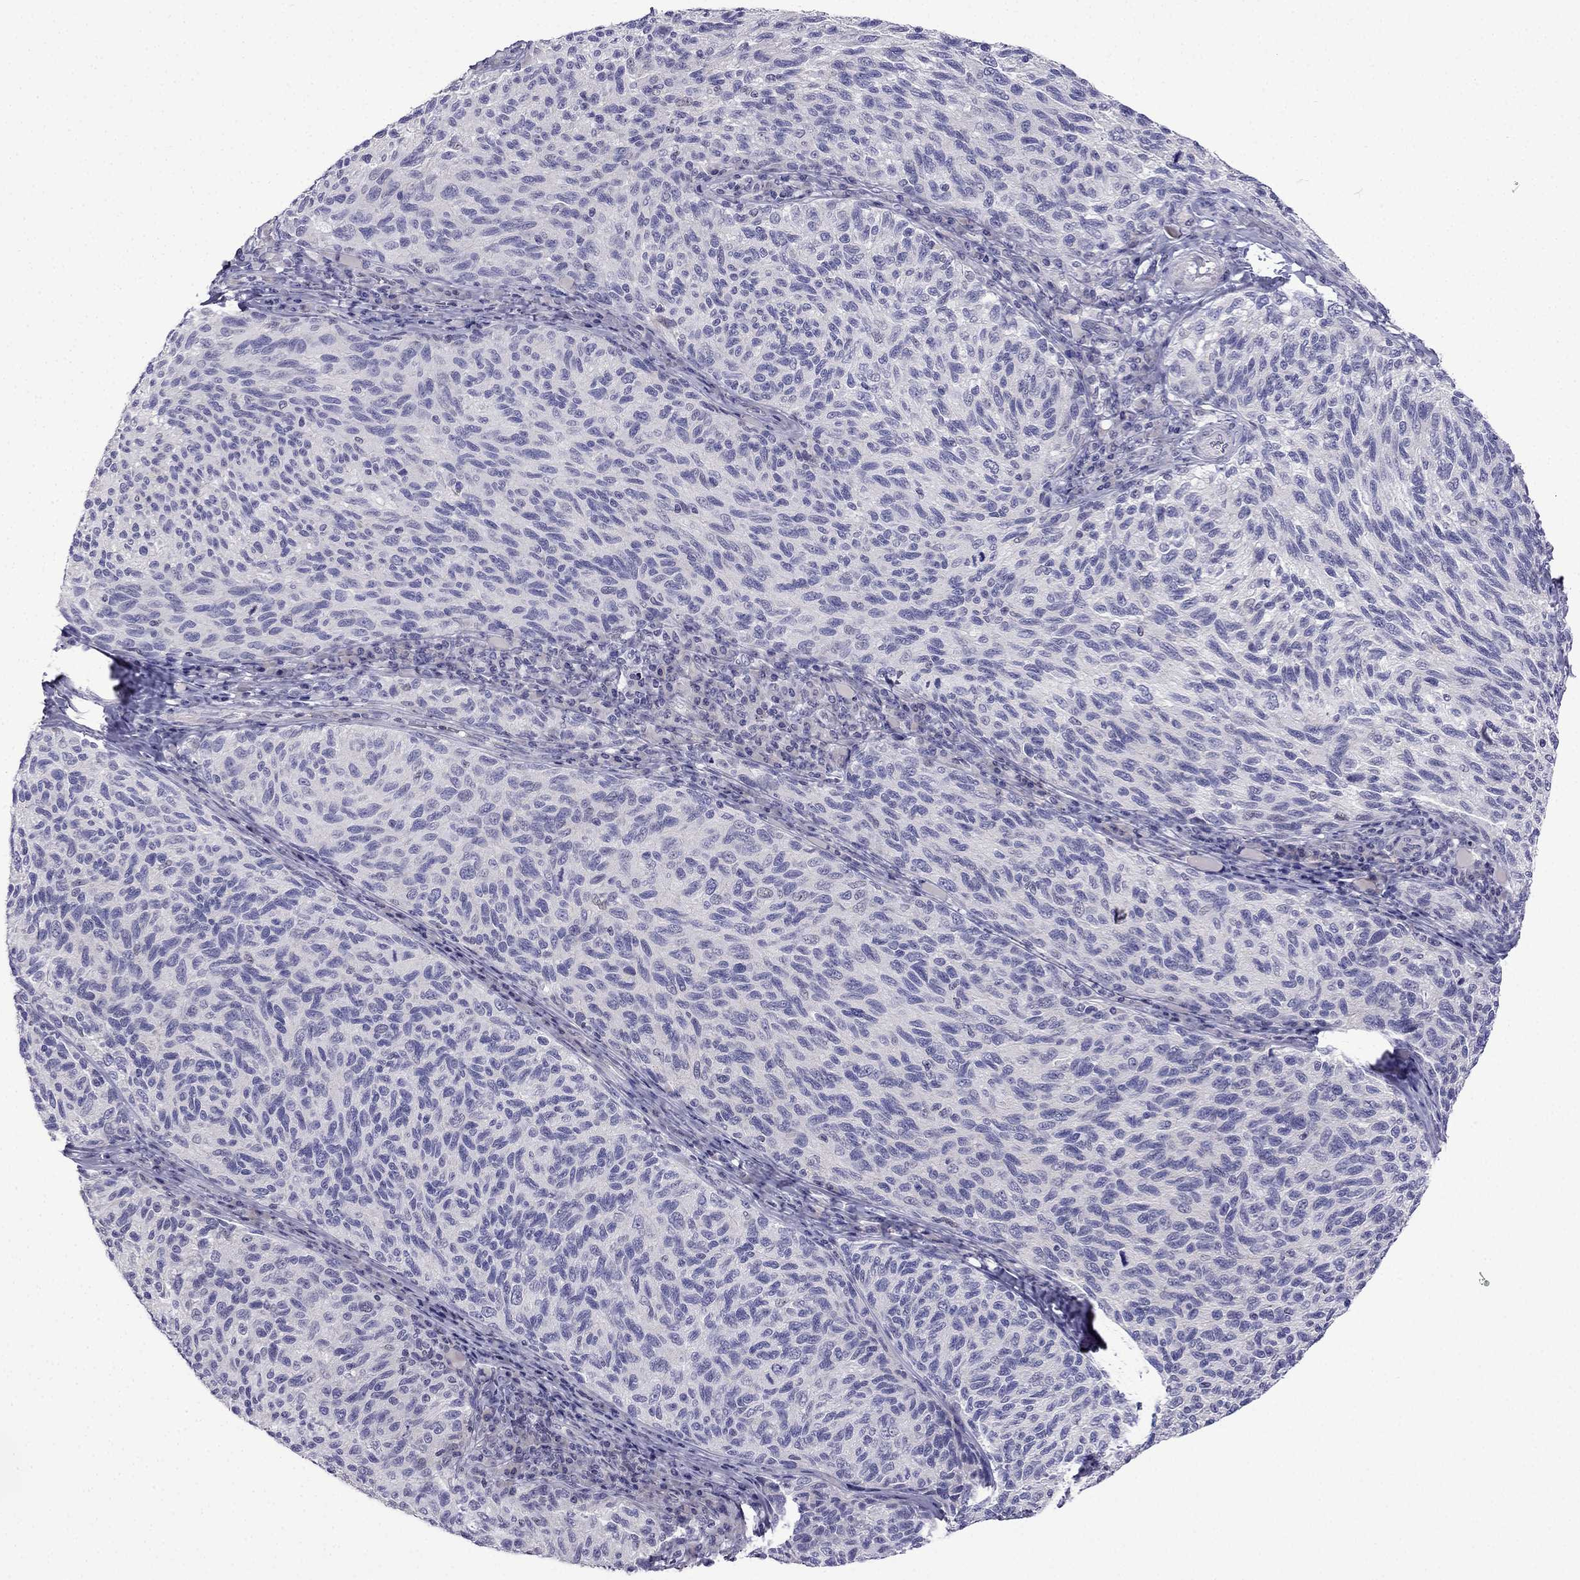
{"staining": {"intensity": "negative", "quantity": "none", "location": "none"}, "tissue": "melanoma", "cell_type": "Tumor cells", "image_type": "cancer", "snomed": [{"axis": "morphology", "description": "Malignant melanoma, NOS"}, {"axis": "topography", "description": "Skin"}], "caption": "Immunohistochemistry (IHC) of malignant melanoma reveals no expression in tumor cells.", "gene": "POM121L12", "patient": {"sex": "female", "age": 73}}